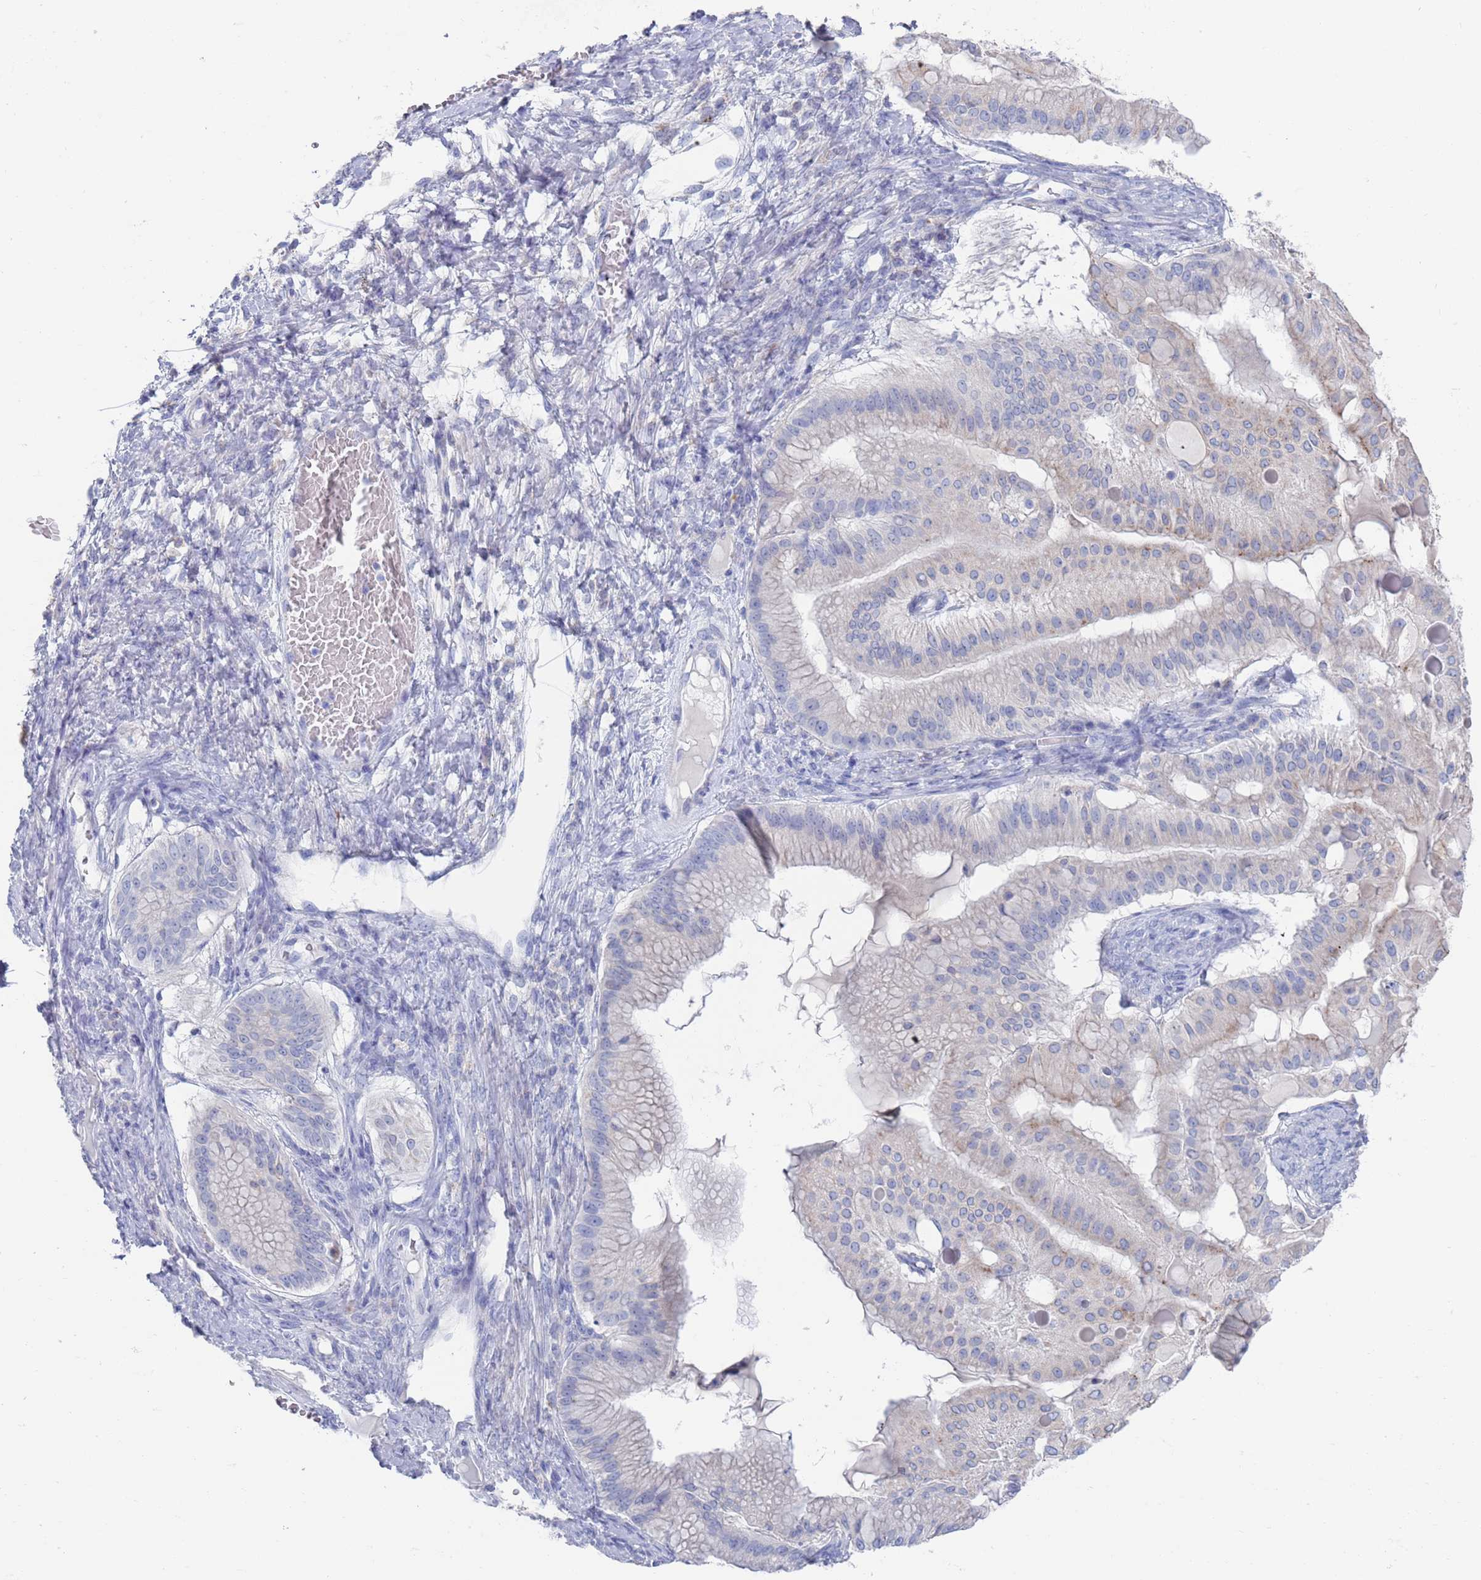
{"staining": {"intensity": "negative", "quantity": "none", "location": "none"}, "tissue": "ovarian cancer", "cell_type": "Tumor cells", "image_type": "cancer", "snomed": [{"axis": "morphology", "description": "Cystadenocarcinoma, mucinous, NOS"}, {"axis": "topography", "description": "Ovary"}], "caption": "Immunohistochemistry (IHC) micrograph of mucinous cystadenocarcinoma (ovarian) stained for a protein (brown), which reveals no expression in tumor cells.", "gene": "FUCA1", "patient": {"sex": "female", "age": 61}}